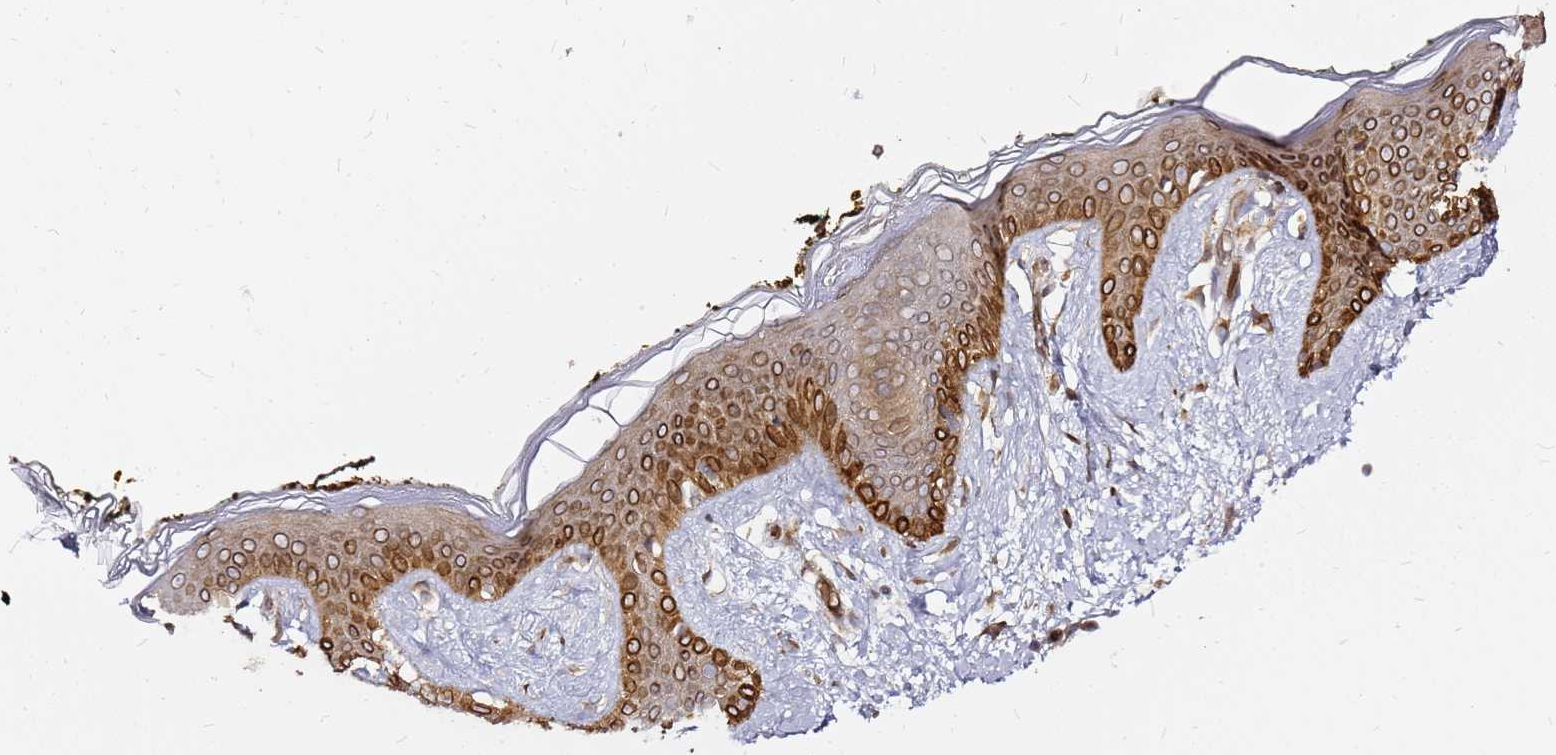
{"staining": {"intensity": "strong", "quantity": ">75%", "location": "cytoplasmic/membranous"}, "tissue": "skin", "cell_type": "Fibroblasts", "image_type": "normal", "snomed": [{"axis": "morphology", "description": "Normal tissue, NOS"}, {"axis": "topography", "description": "Skin"}], "caption": "Immunohistochemistry (DAB) staining of unremarkable skin demonstrates strong cytoplasmic/membranous protein positivity in about >75% of fibroblasts. The staining was performed using DAB (3,3'-diaminobenzidine), with brown indicating positive protein expression. Nuclei are stained blue with hematoxylin.", "gene": "NUDT14", "patient": {"sex": "female", "age": 34}}